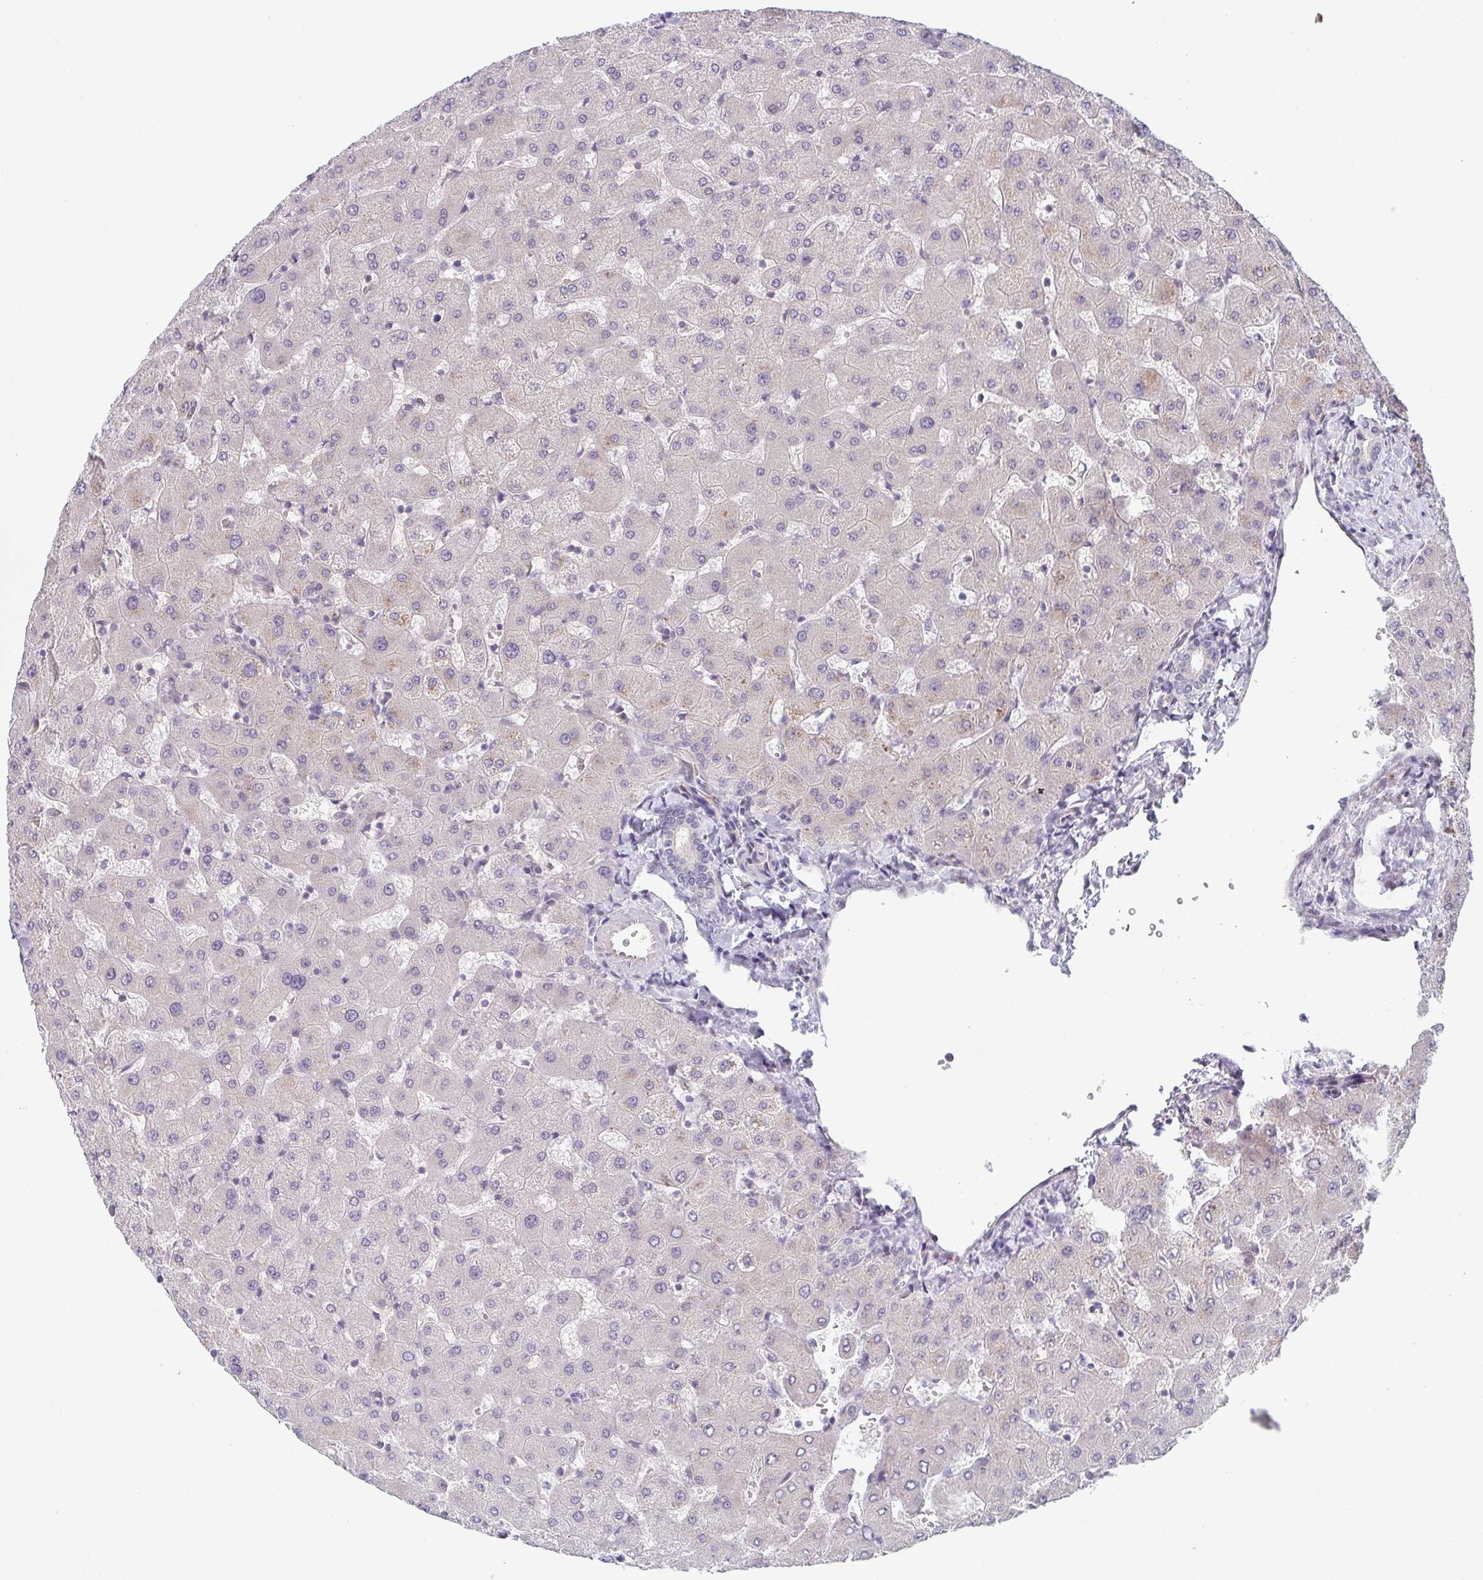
{"staining": {"intensity": "negative", "quantity": "none", "location": "none"}, "tissue": "liver", "cell_type": "Cholangiocytes", "image_type": "normal", "snomed": [{"axis": "morphology", "description": "Normal tissue, NOS"}, {"axis": "topography", "description": "Liver"}], "caption": "DAB (3,3'-diaminobenzidine) immunohistochemical staining of benign liver exhibits no significant expression in cholangiocytes. (DAB immunohistochemistry, high magnification).", "gene": "TNFRSF10A", "patient": {"sex": "female", "age": 63}}